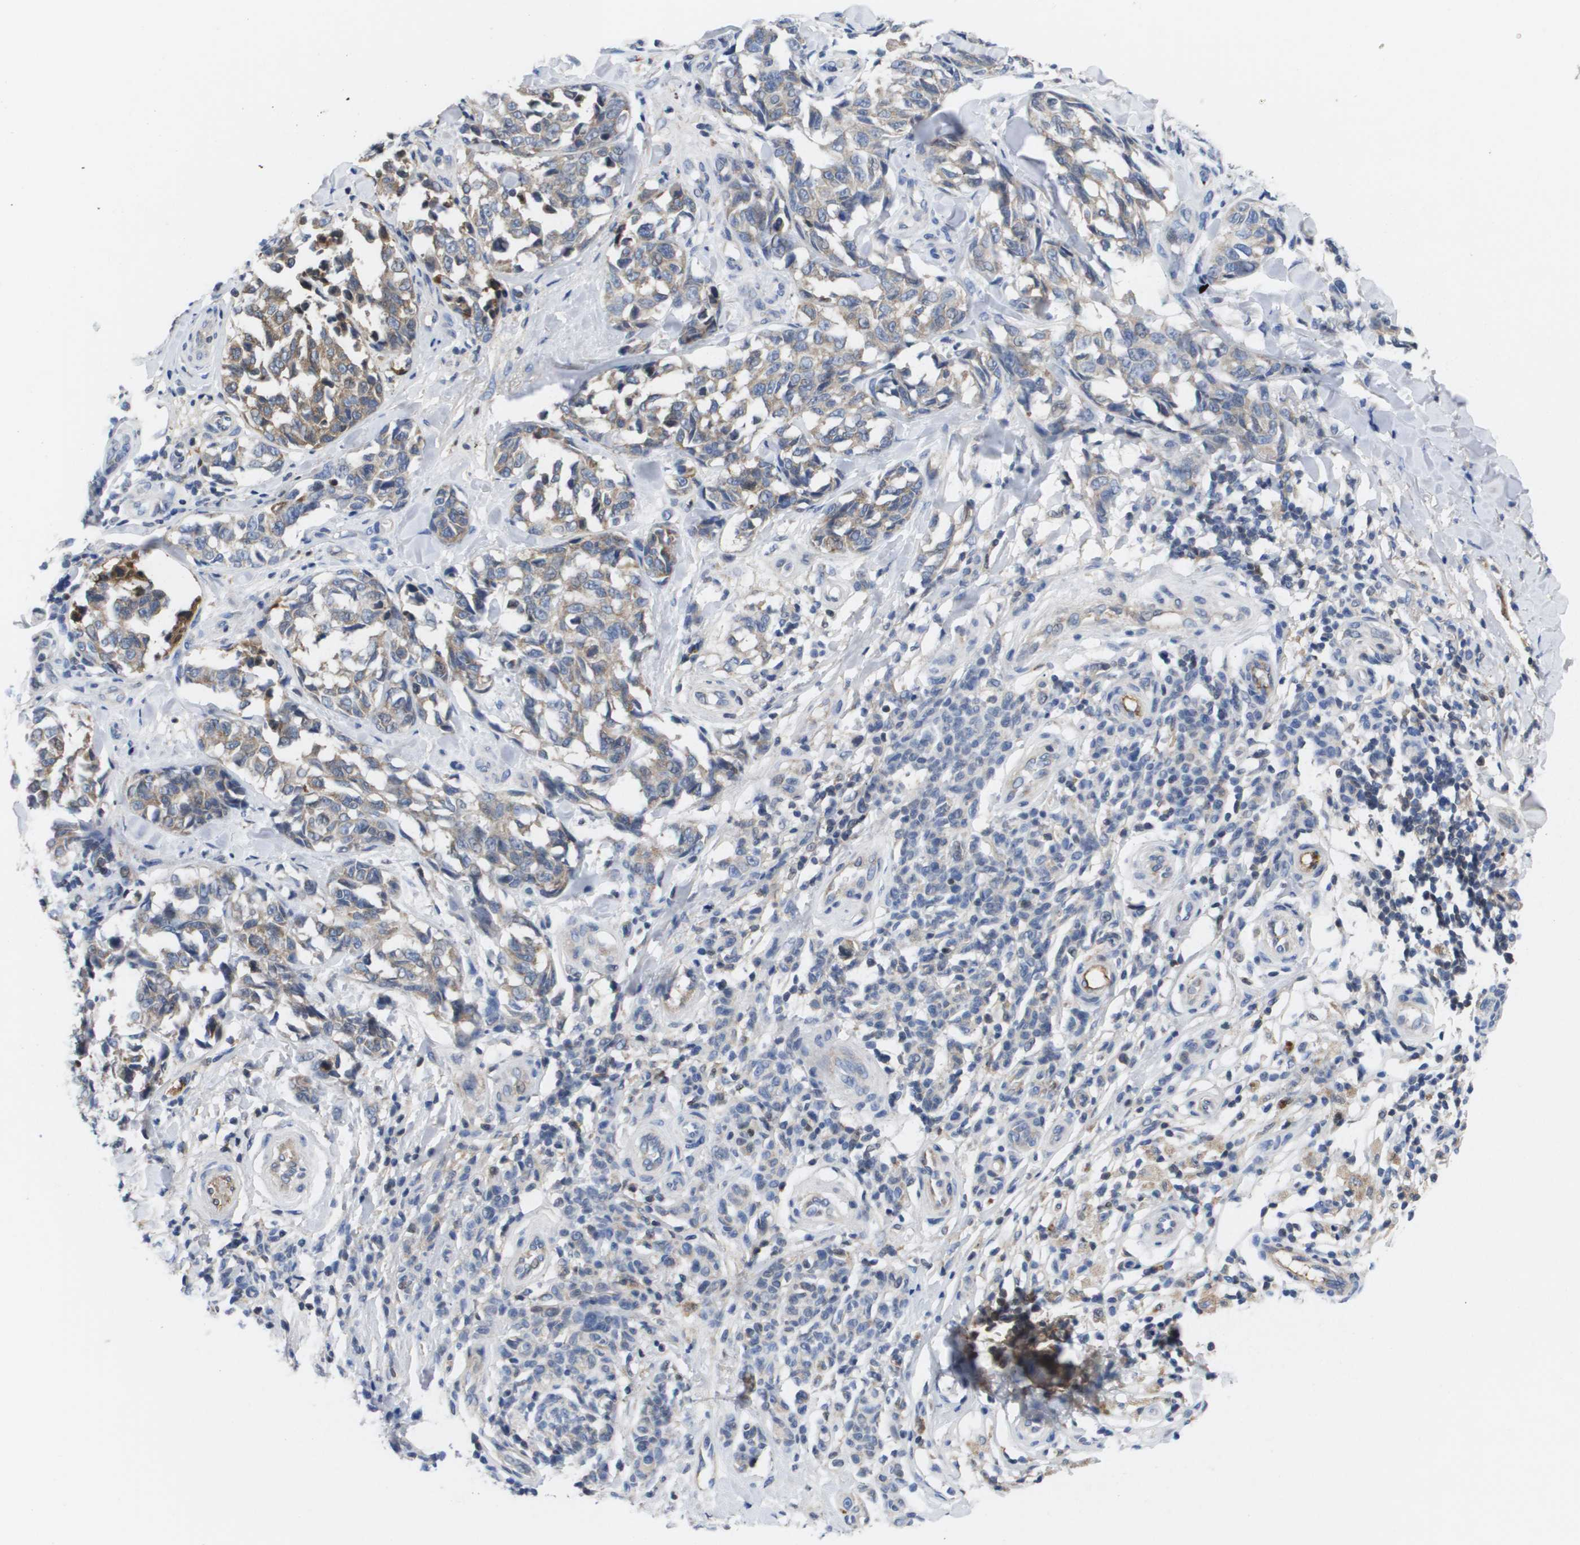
{"staining": {"intensity": "moderate", "quantity": "<25%", "location": "cytoplasmic/membranous"}, "tissue": "melanoma", "cell_type": "Tumor cells", "image_type": "cancer", "snomed": [{"axis": "morphology", "description": "Malignant melanoma, NOS"}, {"axis": "topography", "description": "Skin"}], "caption": "DAB immunohistochemical staining of malignant melanoma demonstrates moderate cytoplasmic/membranous protein staining in approximately <25% of tumor cells.", "gene": "SERPINC1", "patient": {"sex": "female", "age": 64}}